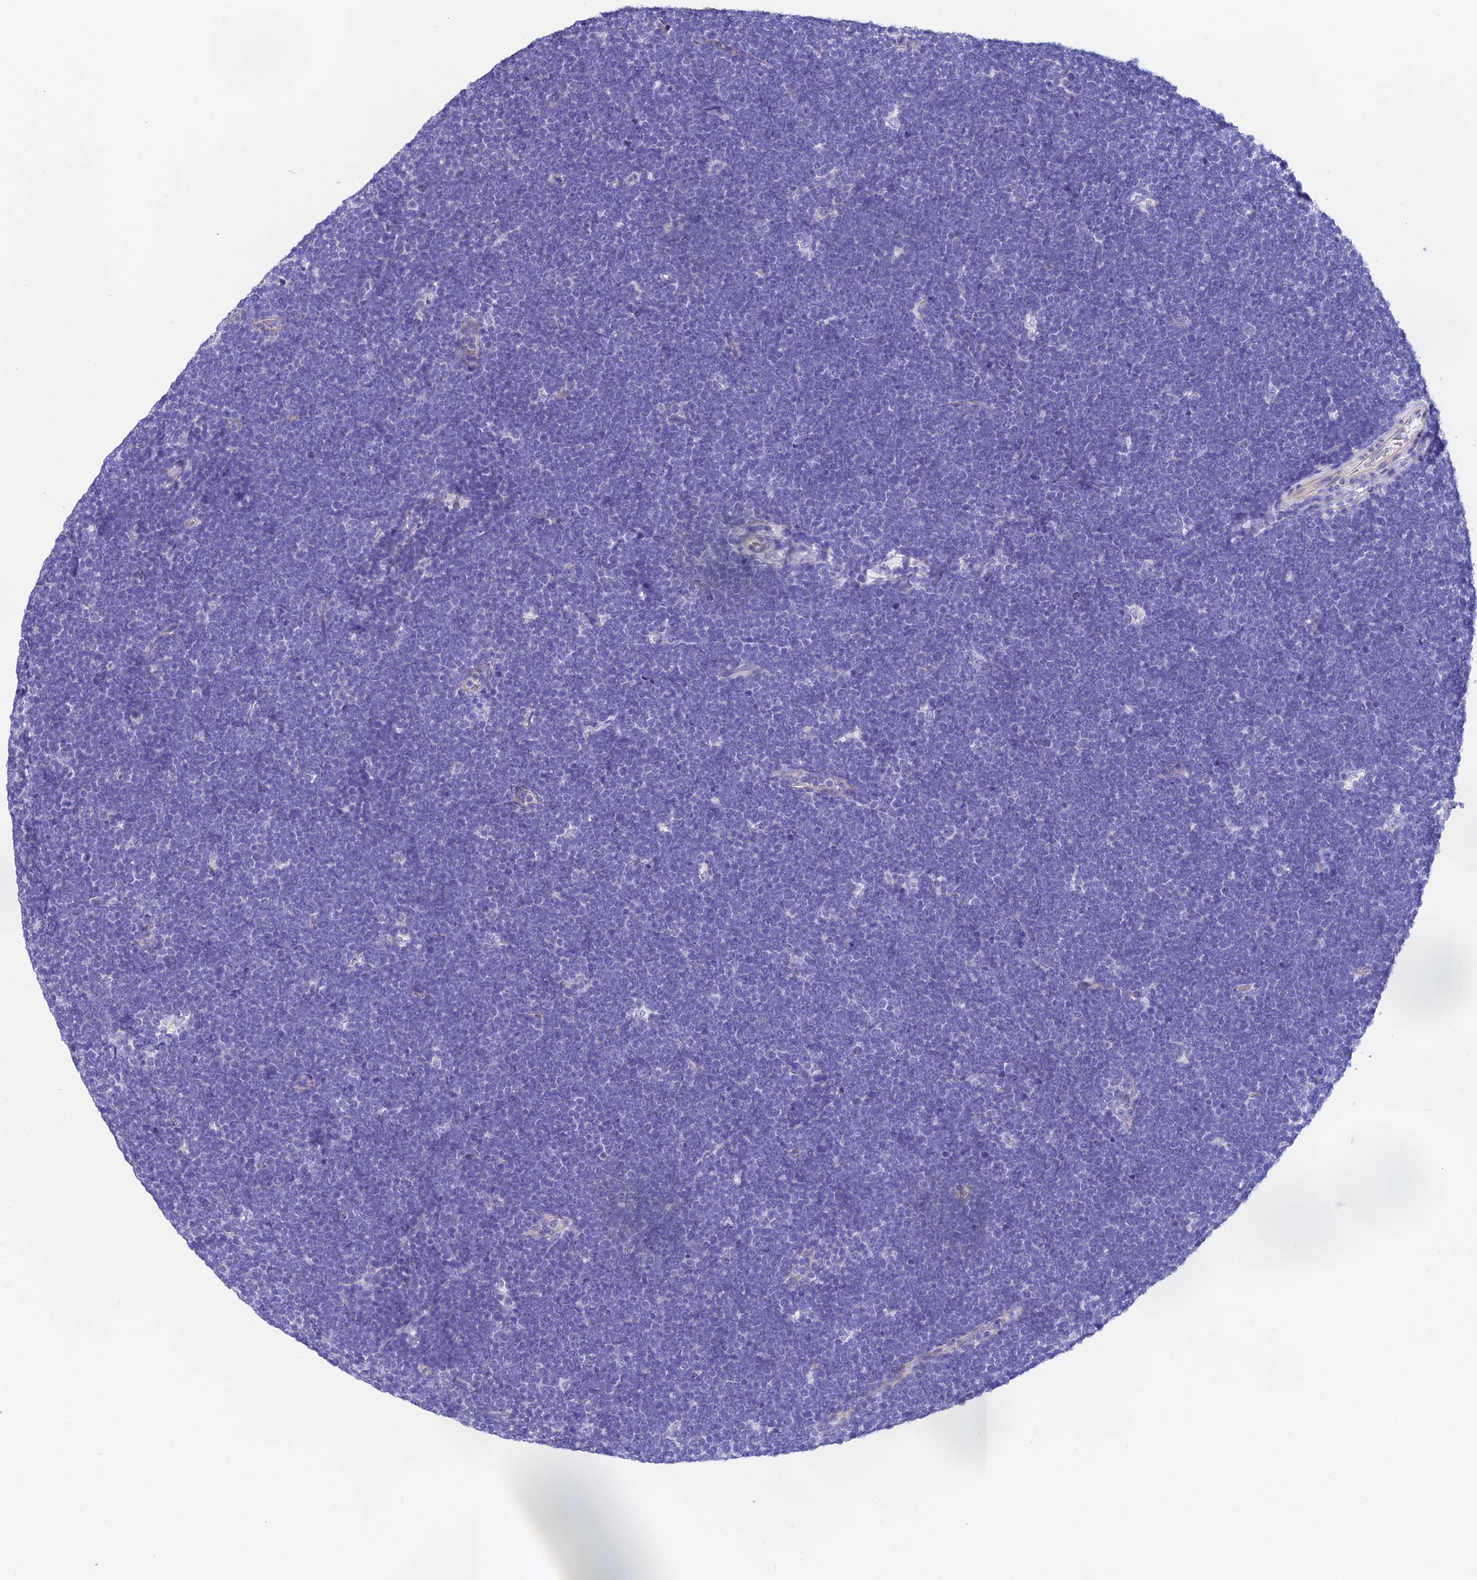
{"staining": {"intensity": "negative", "quantity": "none", "location": "none"}, "tissue": "lymphoma", "cell_type": "Tumor cells", "image_type": "cancer", "snomed": [{"axis": "morphology", "description": "Malignant lymphoma, non-Hodgkin's type, High grade"}, {"axis": "topography", "description": "Lymph node"}], "caption": "Immunohistochemistry histopathology image of lymphoma stained for a protein (brown), which demonstrates no staining in tumor cells. The staining is performed using DAB brown chromogen with nuclei counter-stained in using hematoxylin.", "gene": "C17orf67", "patient": {"sex": "male", "age": 13}}